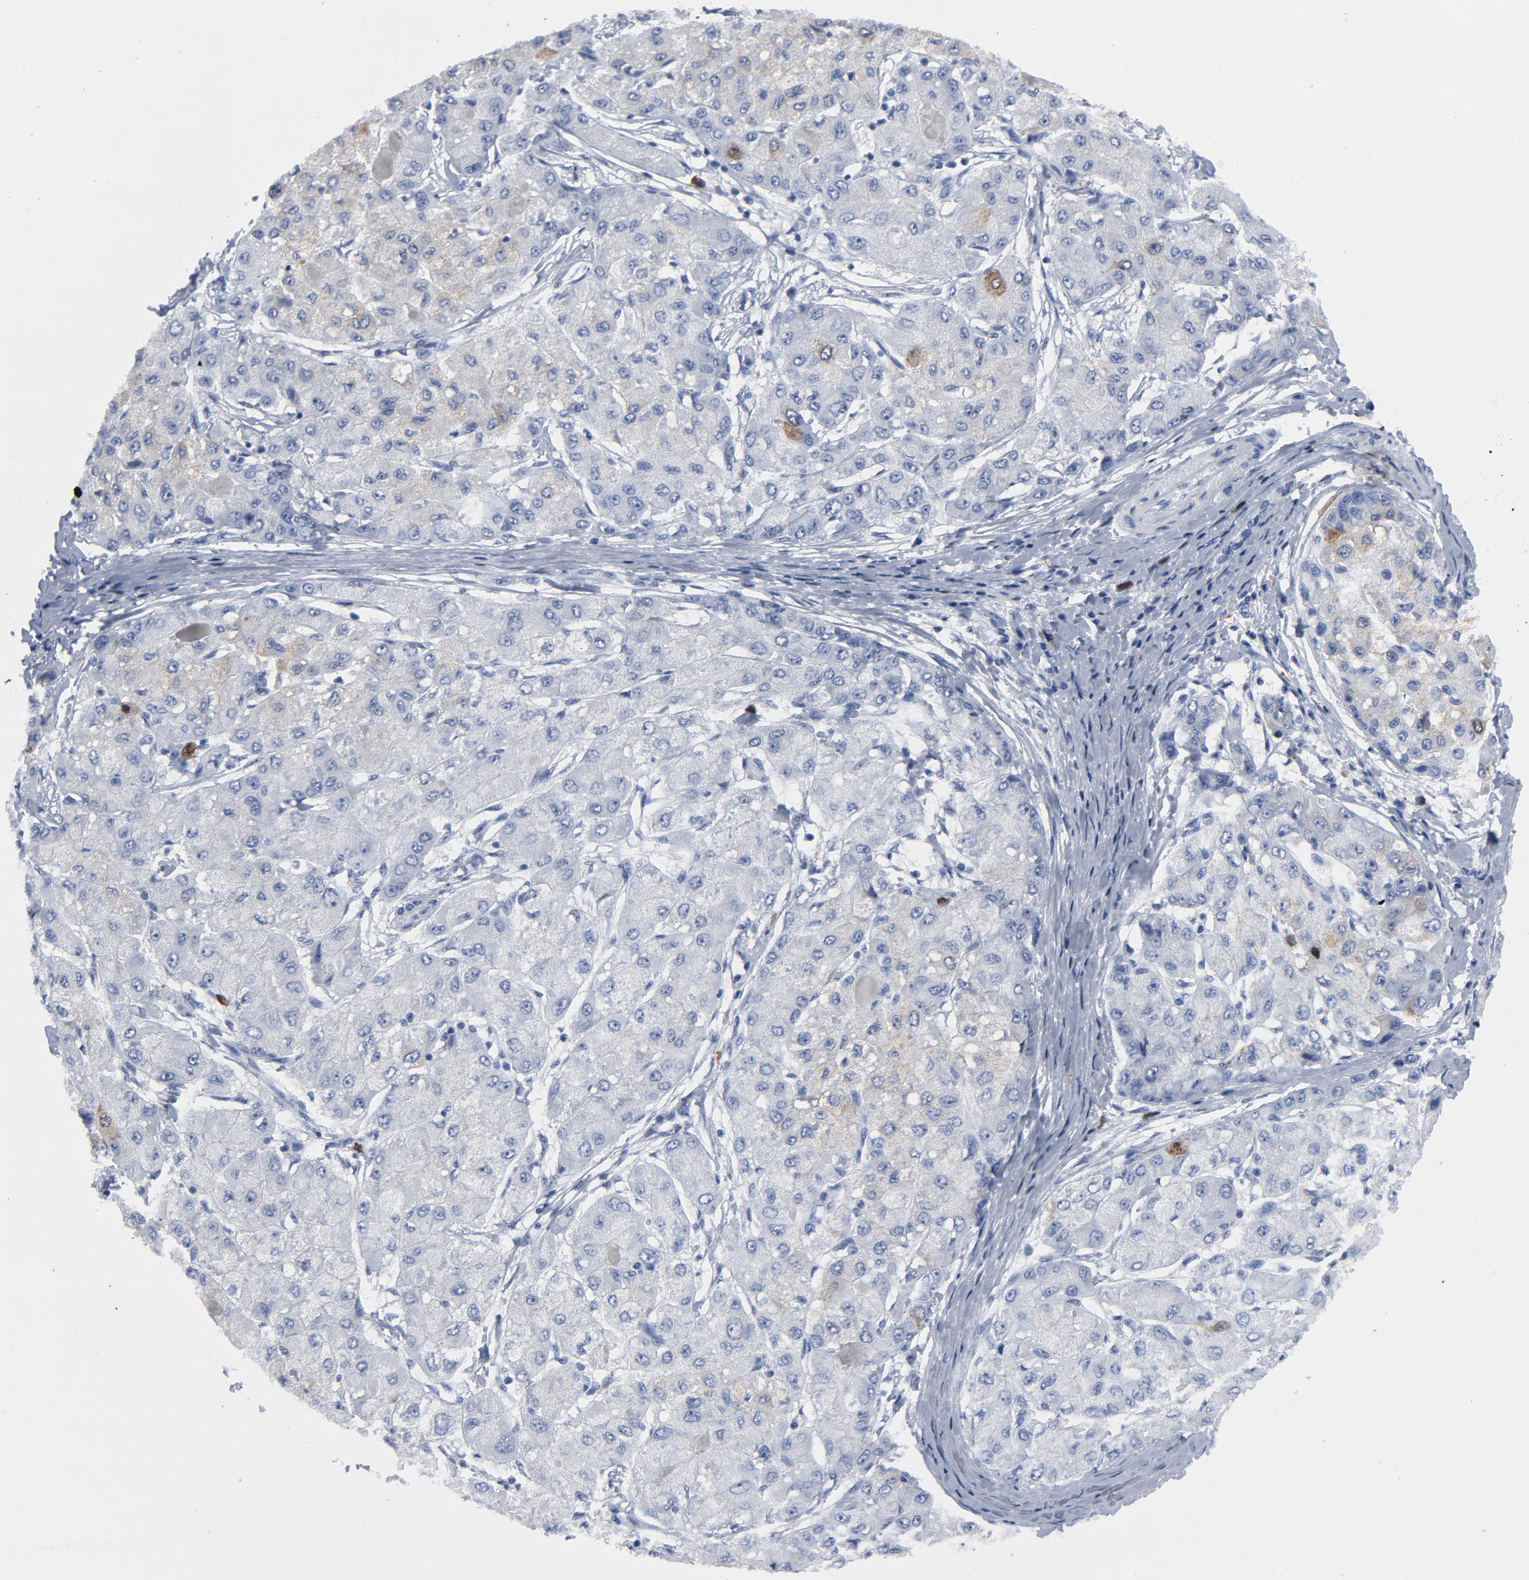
{"staining": {"intensity": "weak", "quantity": "<25%", "location": "cytoplasmic/membranous,nuclear"}, "tissue": "liver cancer", "cell_type": "Tumor cells", "image_type": "cancer", "snomed": [{"axis": "morphology", "description": "Carcinoma, Hepatocellular, NOS"}, {"axis": "topography", "description": "Liver"}], "caption": "Human liver hepatocellular carcinoma stained for a protein using IHC shows no expression in tumor cells.", "gene": "CDC20", "patient": {"sex": "male", "age": 80}}